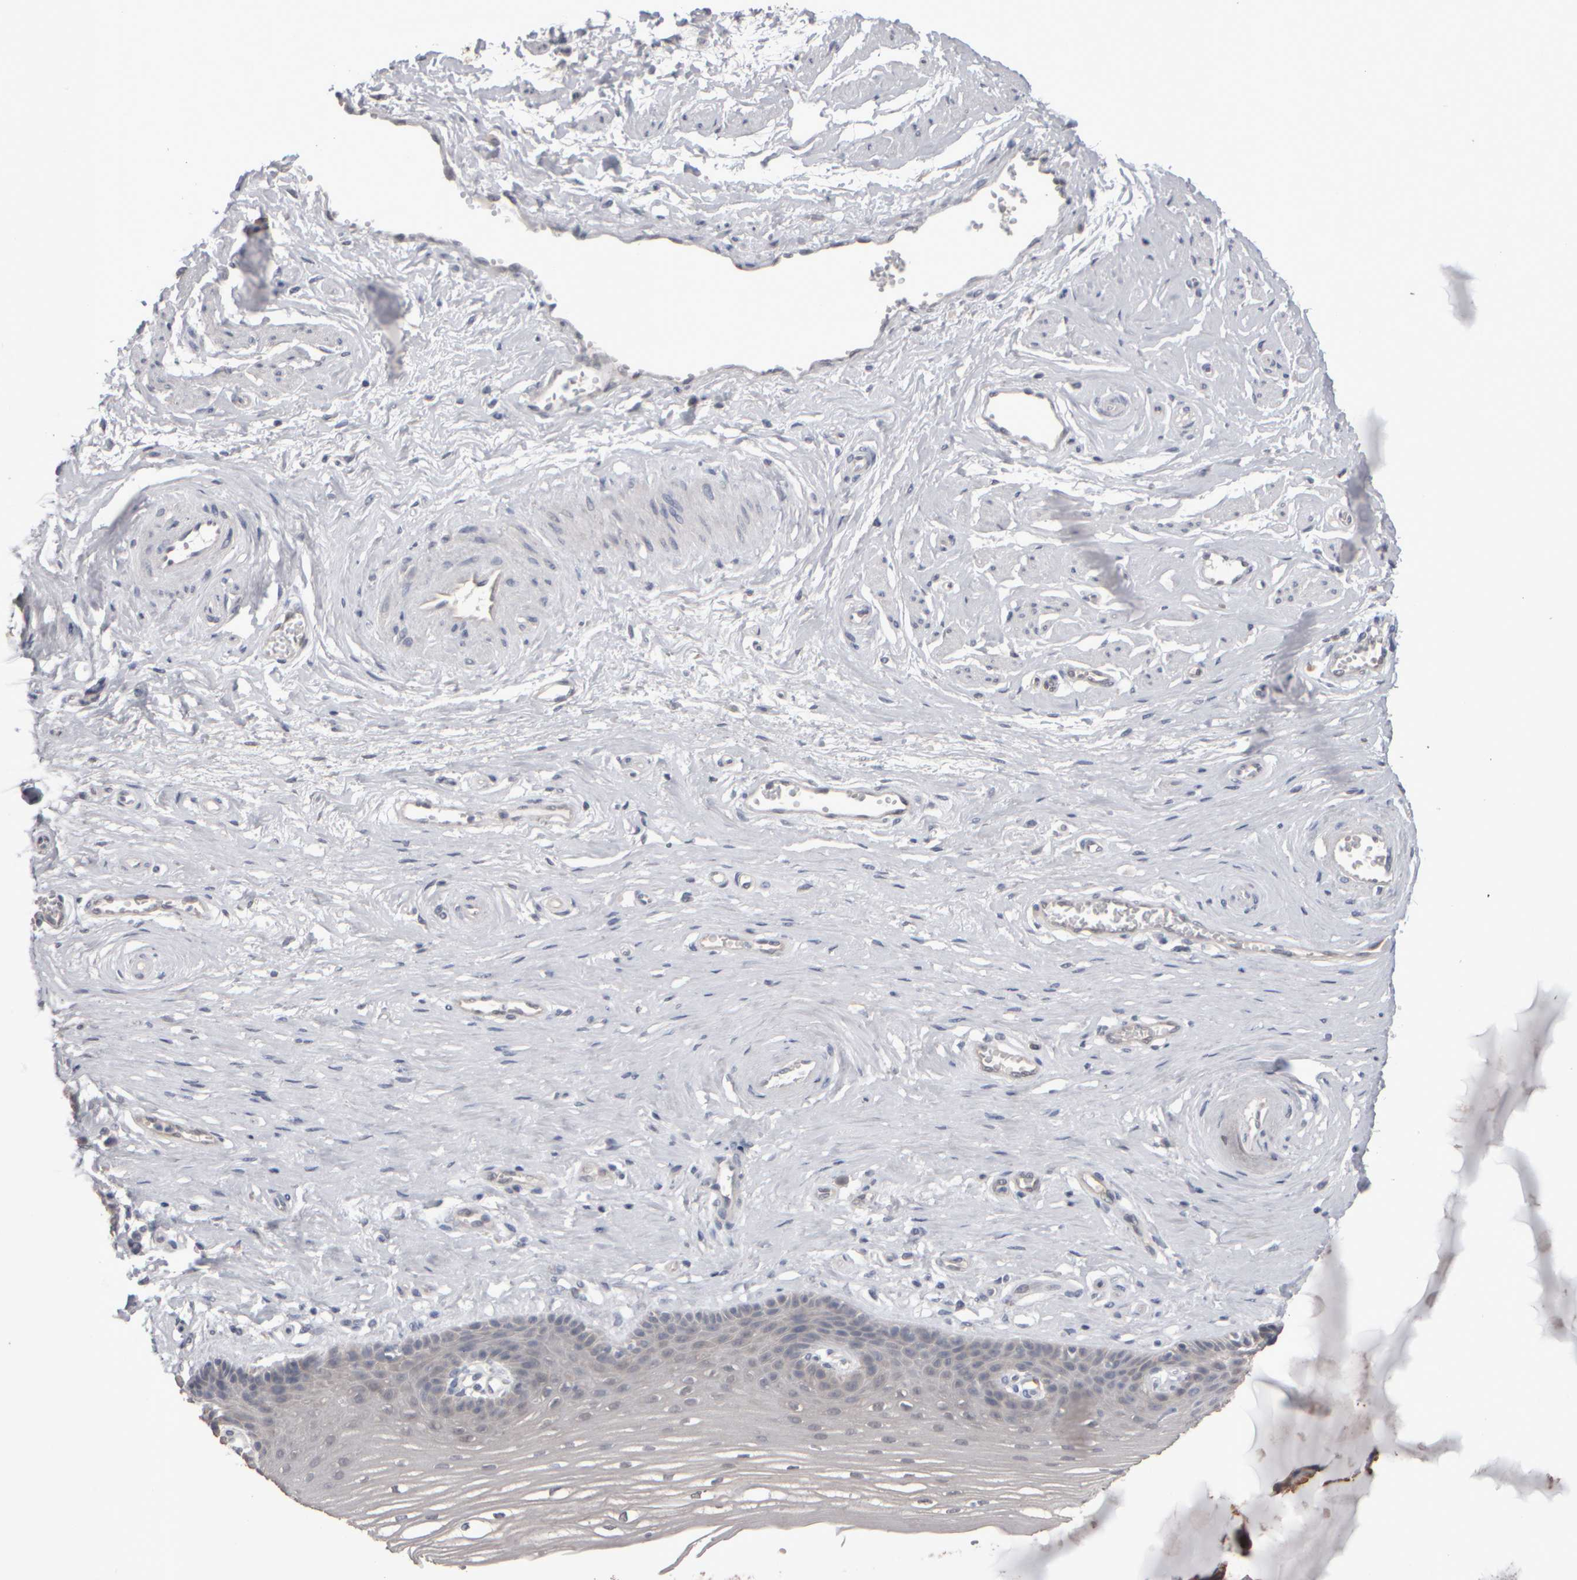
{"staining": {"intensity": "weak", "quantity": "25%-75%", "location": "cytoplasmic/membranous"}, "tissue": "vagina", "cell_type": "Squamous epithelial cells", "image_type": "normal", "snomed": [{"axis": "morphology", "description": "Normal tissue, NOS"}, {"axis": "topography", "description": "Vagina"}], "caption": "Weak cytoplasmic/membranous positivity is present in about 25%-75% of squamous epithelial cells in benign vagina. The staining was performed using DAB, with brown indicating positive protein expression. Nuclei are stained blue with hematoxylin.", "gene": "EPHX2", "patient": {"sex": "female", "age": 46}}